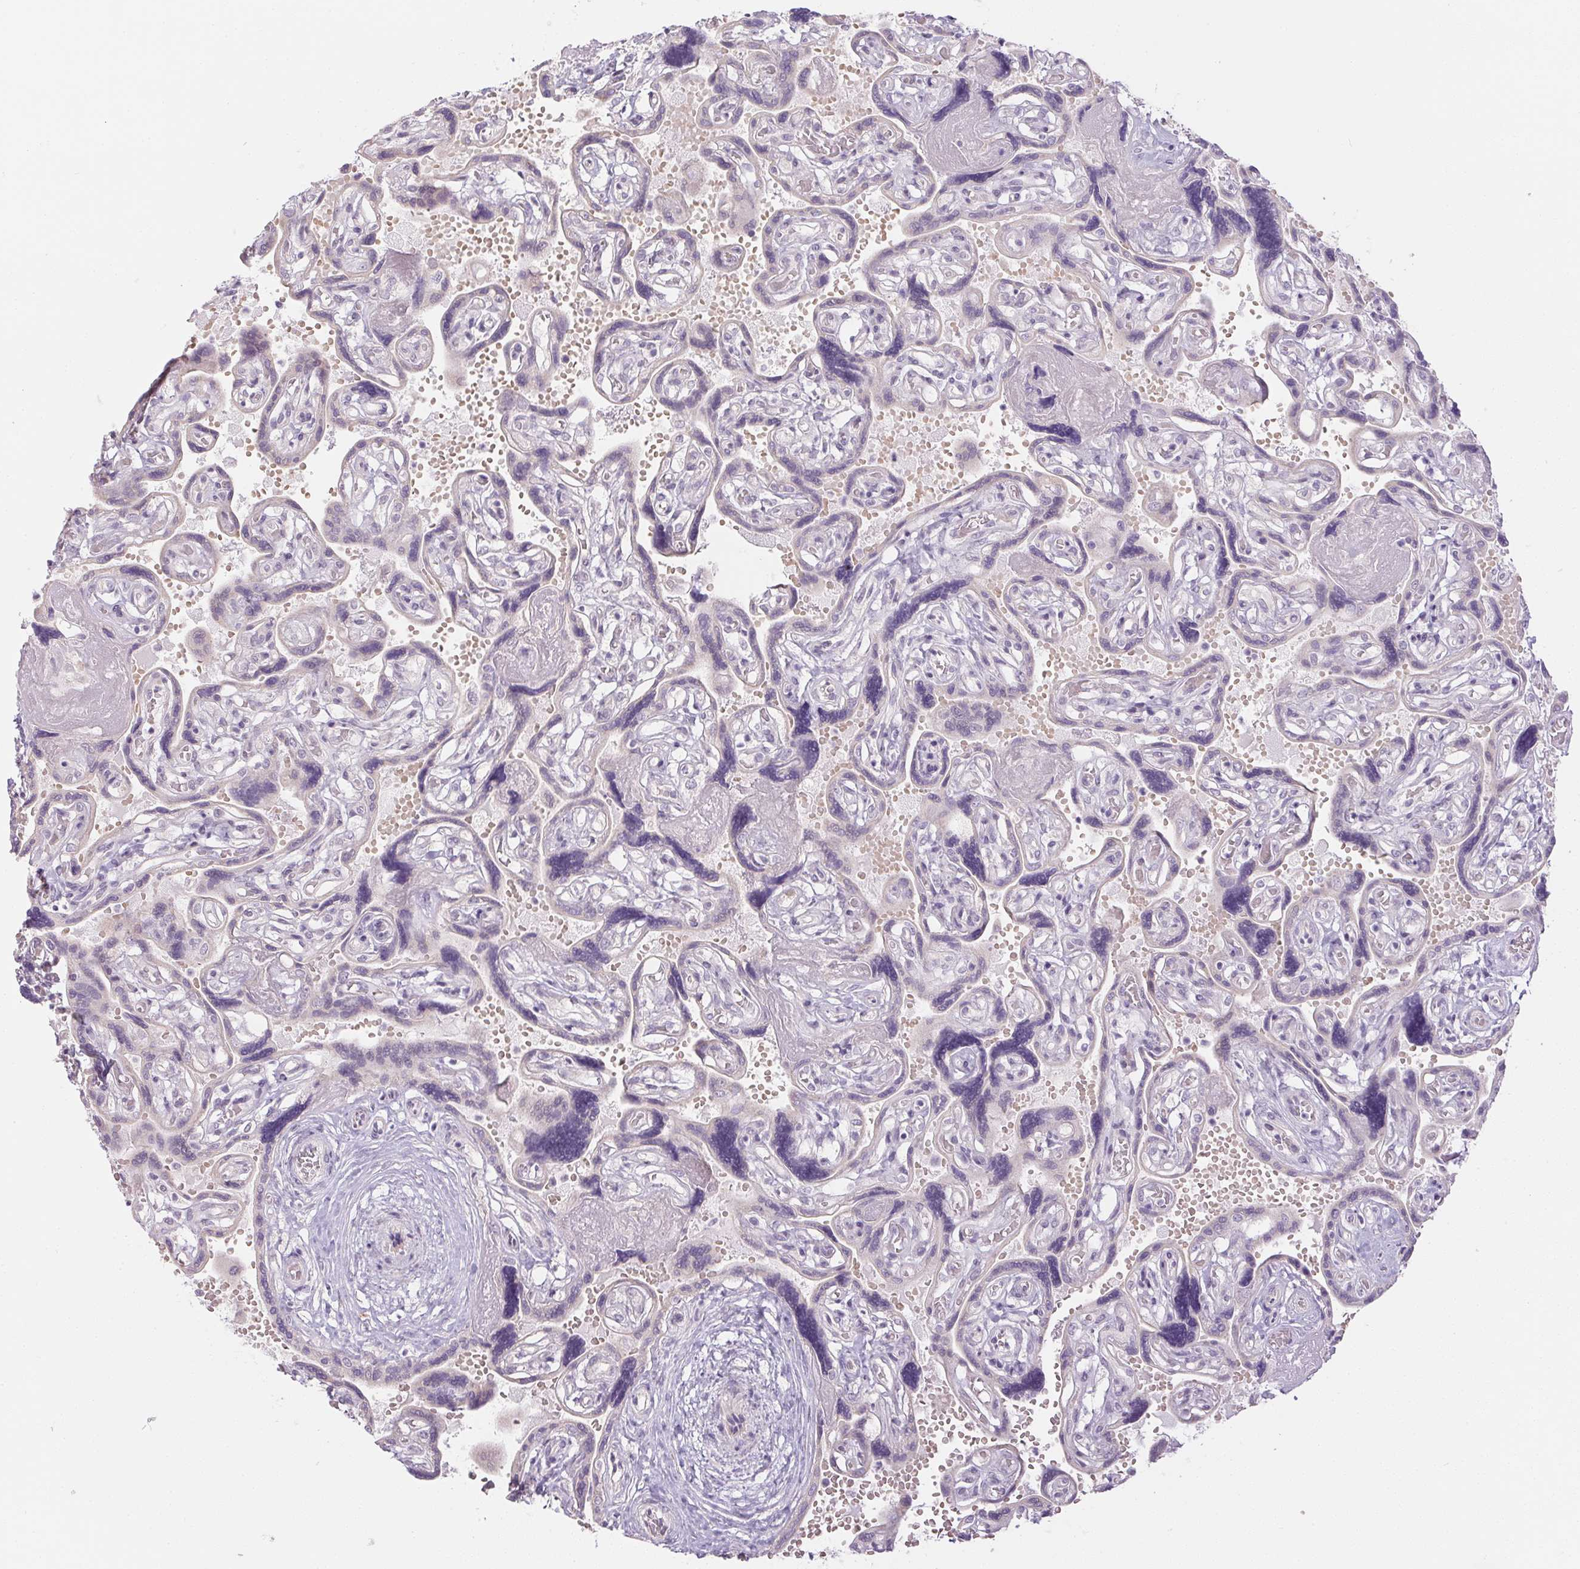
{"staining": {"intensity": "weak", "quantity": "25%-75%", "location": "cytoplasmic/membranous"}, "tissue": "placenta", "cell_type": "Decidual cells", "image_type": "normal", "snomed": [{"axis": "morphology", "description": "Normal tissue, NOS"}, {"axis": "topography", "description": "Placenta"}], "caption": "High-power microscopy captured an immunohistochemistry (IHC) image of normal placenta, revealing weak cytoplasmic/membranous positivity in approximately 25%-75% of decidual cells.", "gene": "CTCFL", "patient": {"sex": "female", "age": 32}}